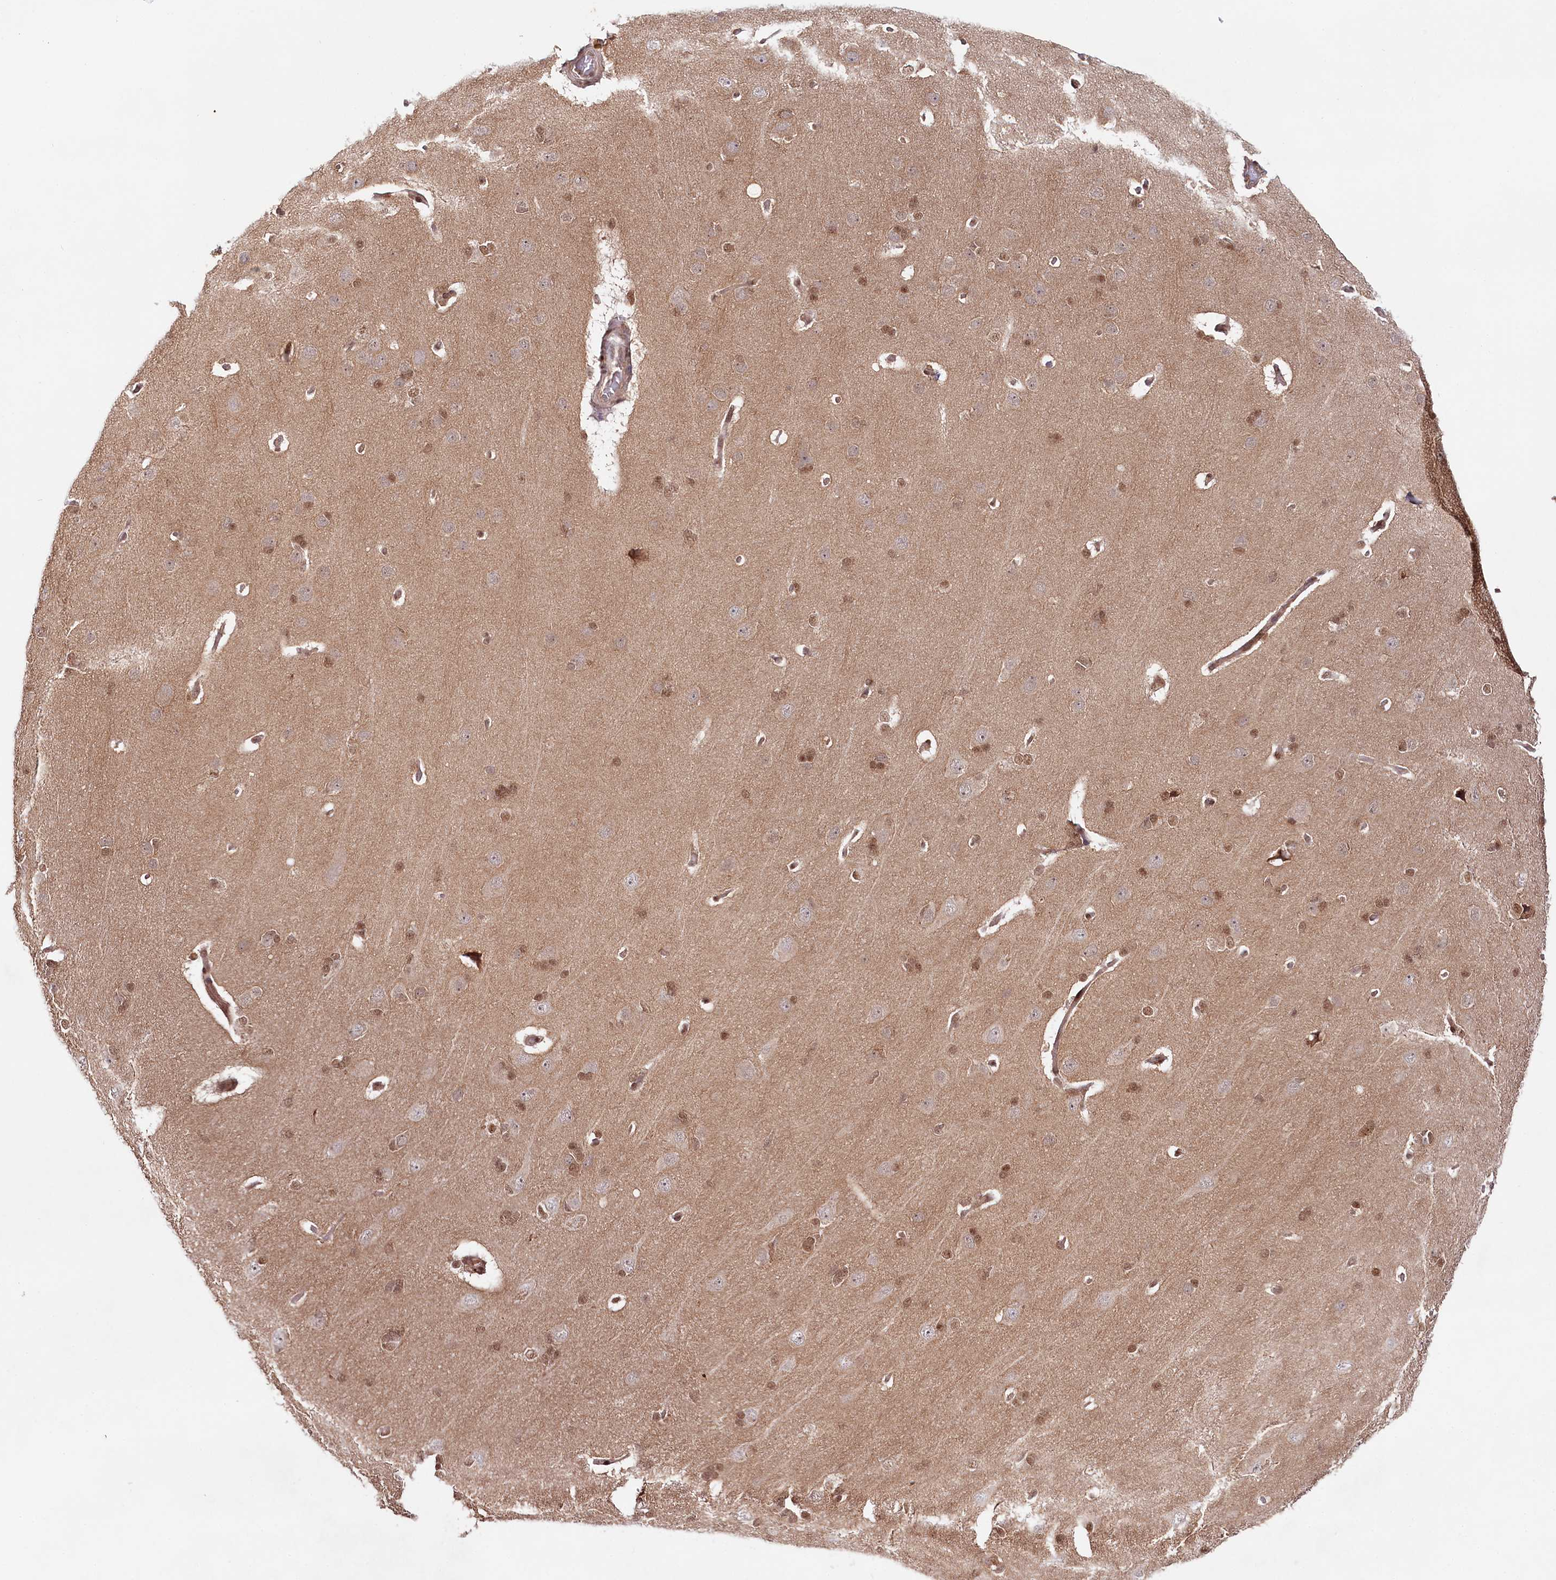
{"staining": {"intensity": "moderate", "quantity": ">75%", "location": "cytoplasmic/membranous,nuclear"}, "tissue": "cerebral cortex", "cell_type": "Endothelial cells", "image_type": "normal", "snomed": [{"axis": "morphology", "description": "Normal tissue, NOS"}, {"axis": "topography", "description": "Cerebral cortex"}], "caption": "Unremarkable cerebral cortex exhibits moderate cytoplasmic/membranous,nuclear expression in about >75% of endothelial cells.", "gene": "CCDC65", "patient": {"sex": "male", "age": 62}}